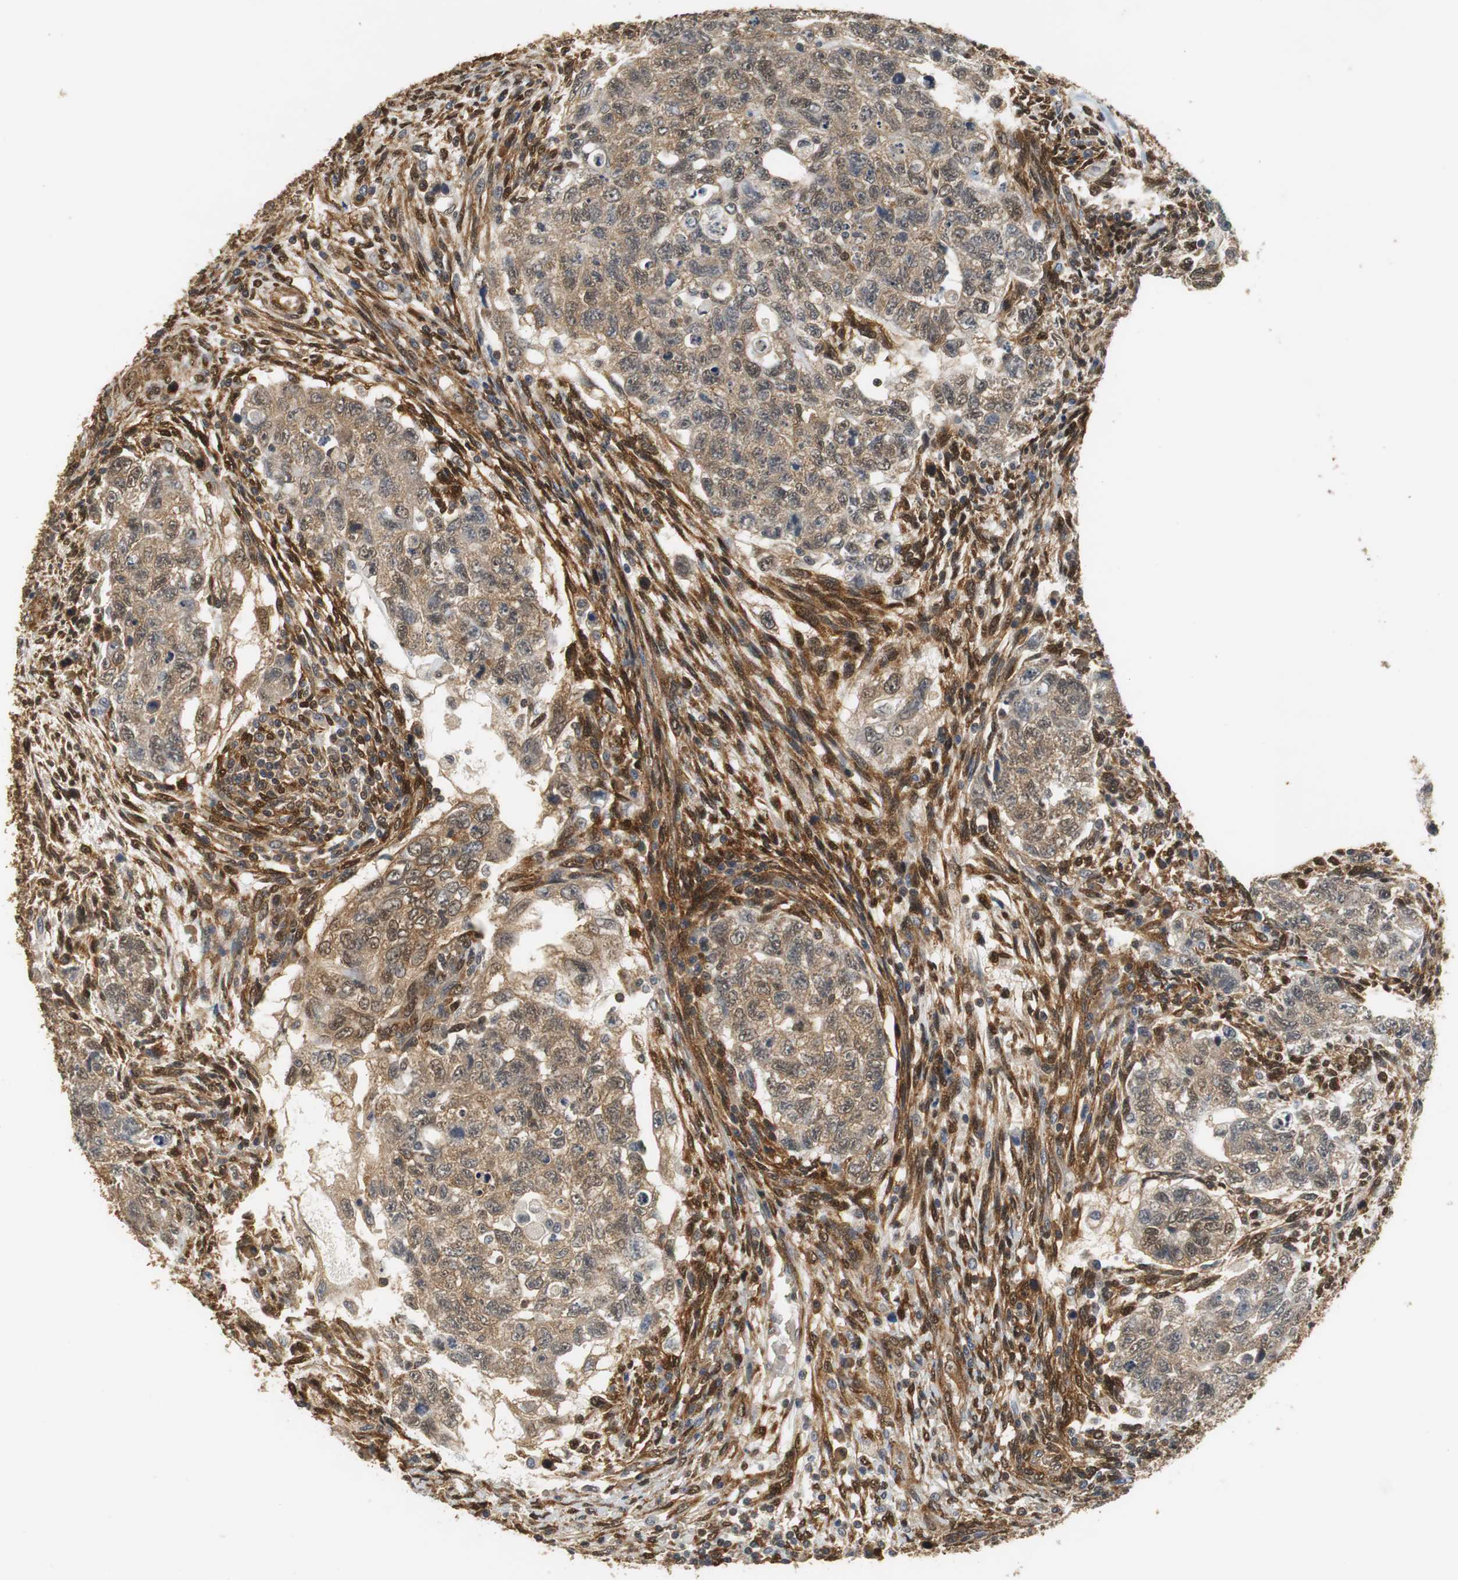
{"staining": {"intensity": "moderate", "quantity": ">75%", "location": "cytoplasmic/membranous,nuclear"}, "tissue": "testis cancer", "cell_type": "Tumor cells", "image_type": "cancer", "snomed": [{"axis": "morphology", "description": "Normal tissue, NOS"}, {"axis": "morphology", "description": "Carcinoma, Embryonal, NOS"}, {"axis": "topography", "description": "Testis"}], "caption": "IHC (DAB (3,3'-diaminobenzidine)) staining of testis embryonal carcinoma shows moderate cytoplasmic/membranous and nuclear protein expression in approximately >75% of tumor cells.", "gene": "UBQLN2", "patient": {"sex": "male", "age": 36}}